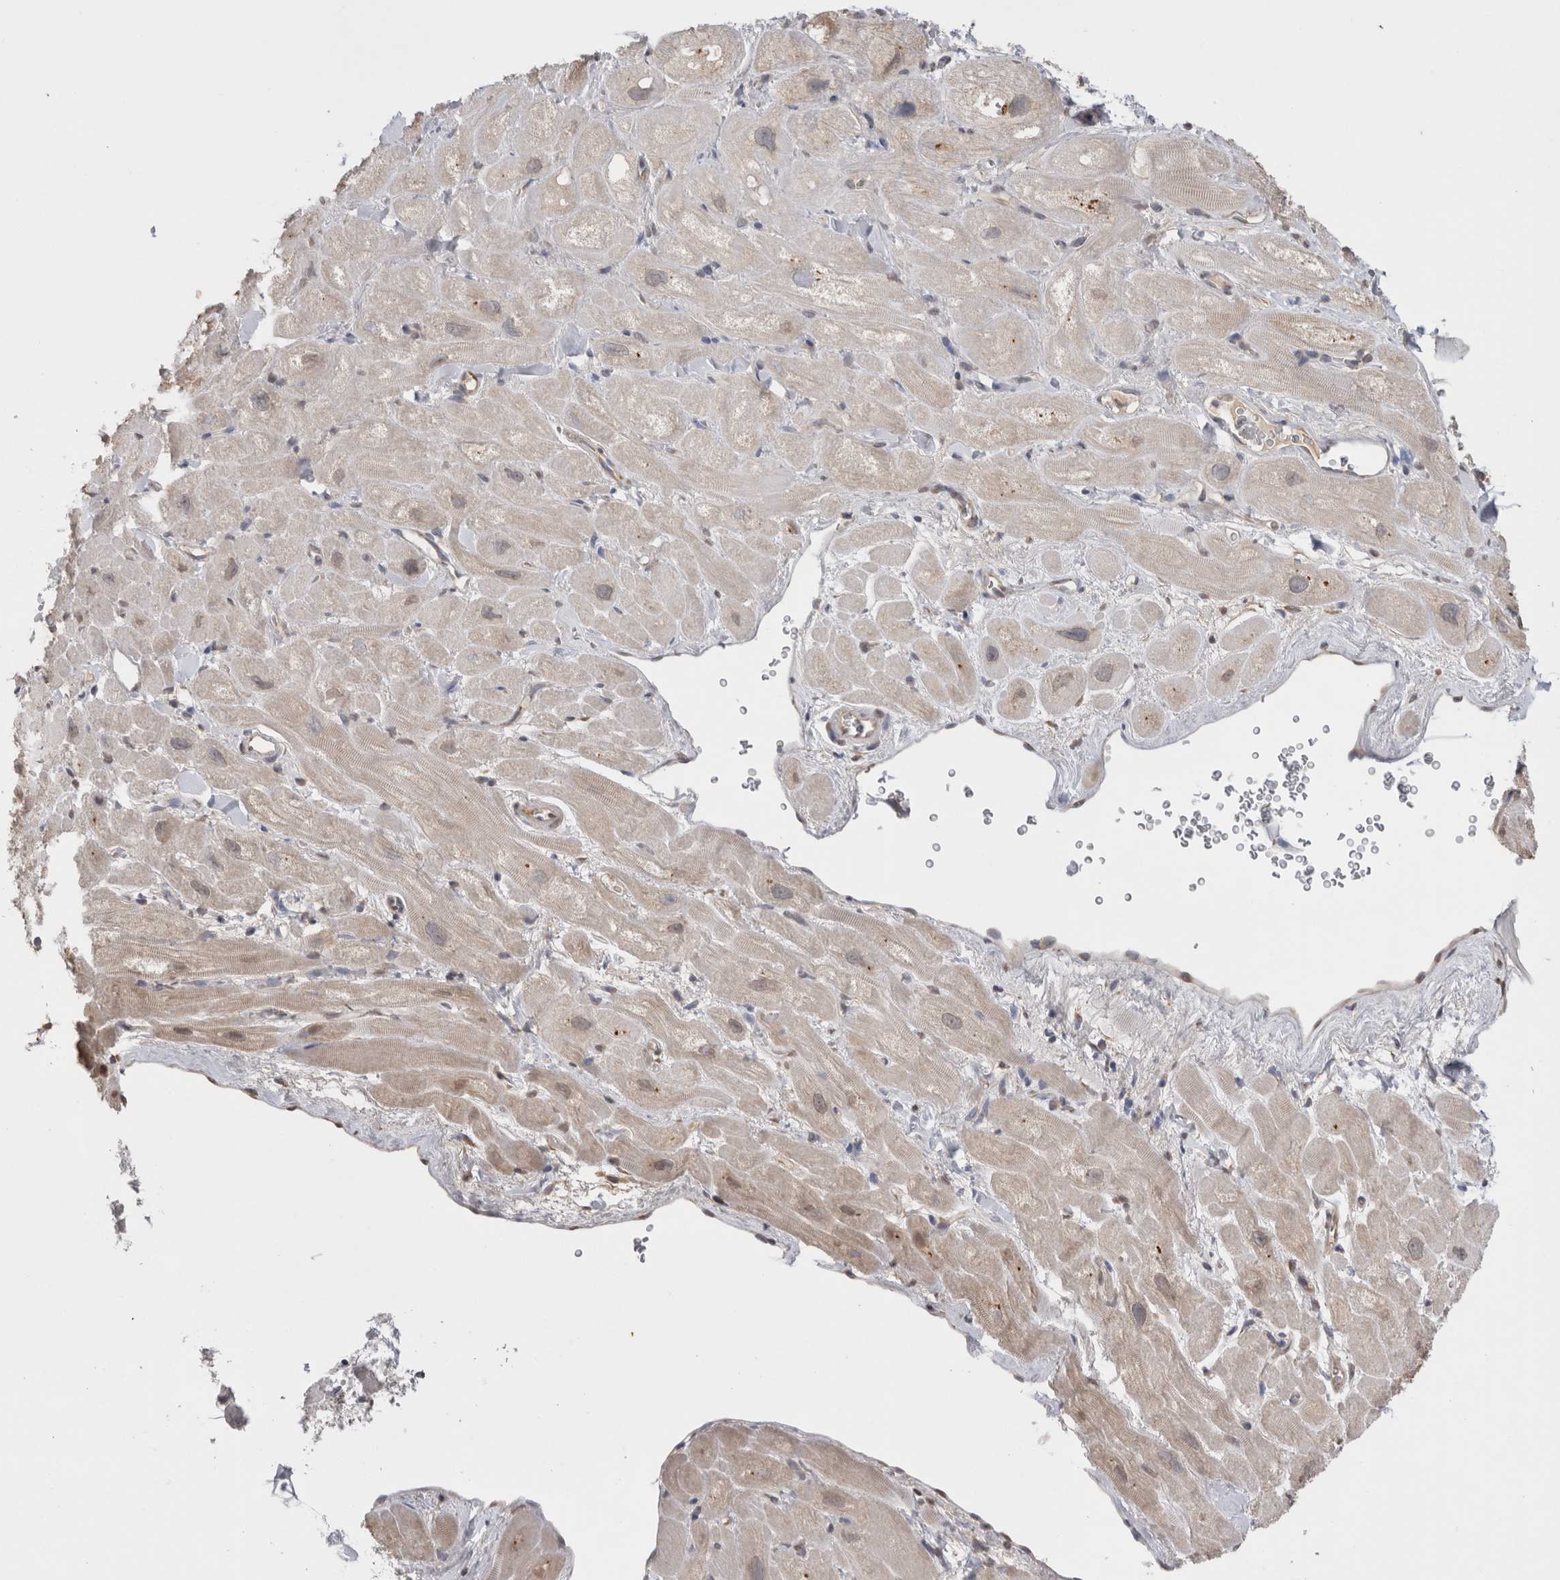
{"staining": {"intensity": "negative", "quantity": "none", "location": "none"}, "tissue": "heart muscle", "cell_type": "Cardiomyocytes", "image_type": "normal", "snomed": [{"axis": "morphology", "description": "Normal tissue, NOS"}, {"axis": "topography", "description": "Heart"}], "caption": "Cardiomyocytes show no significant positivity in normal heart muscle. (DAB IHC visualized using brightfield microscopy, high magnification).", "gene": "NOMO1", "patient": {"sex": "male", "age": 49}}